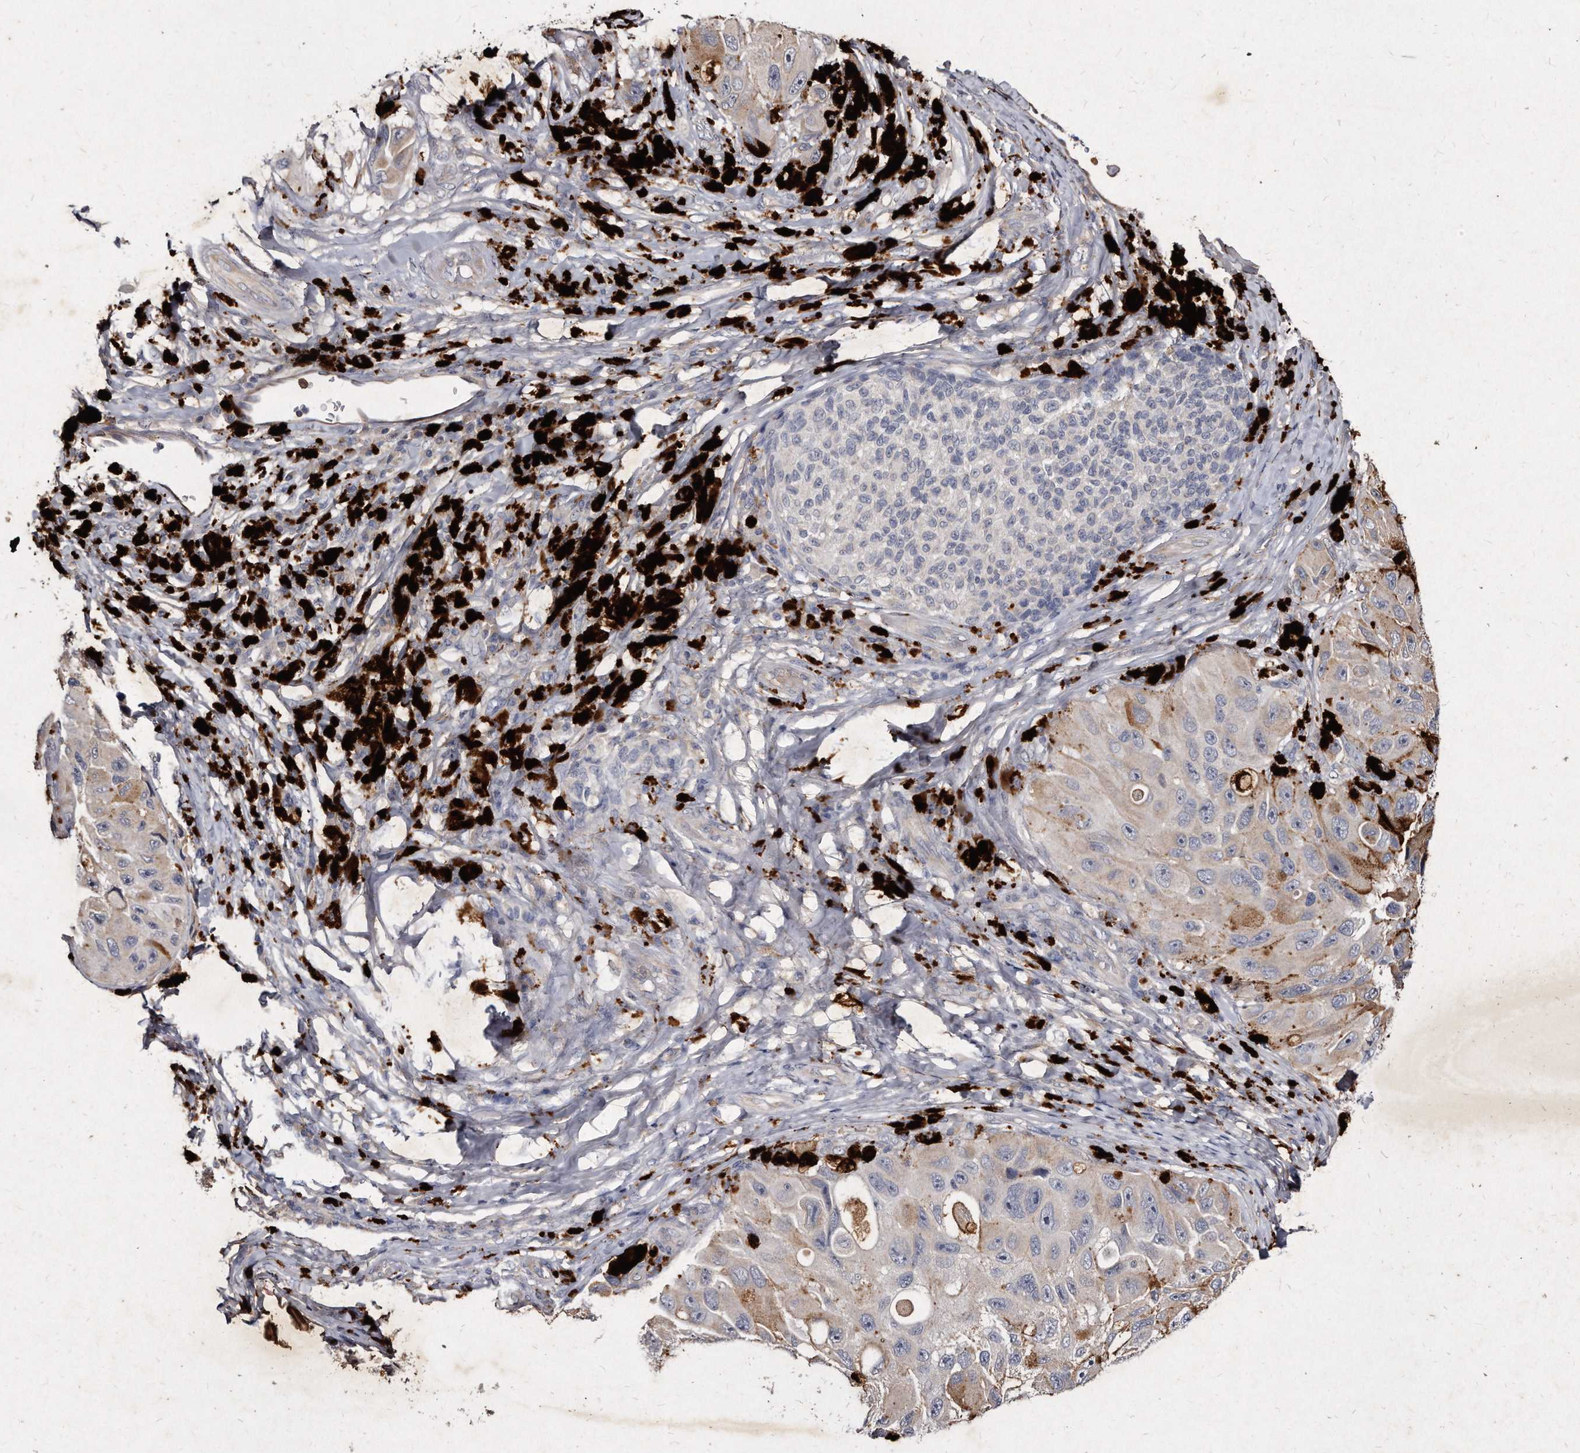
{"staining": {"intensity": "negative", "quantity": "none", "location": "none"}, "tissue": "melanoma", "cell_type": "Tumor cells", "image_type": "cancer", "snomed": [{"axis": "morphology", "description": "Malignant melanoma, NOS"}, {"axis": "topography", "description": "Skin"}], "caption": "Tumor cells are negative for brown protein staining in malignant melanoma.", "gene": "KLHDC3", "patient": {"sex": "female", "age": 73}}